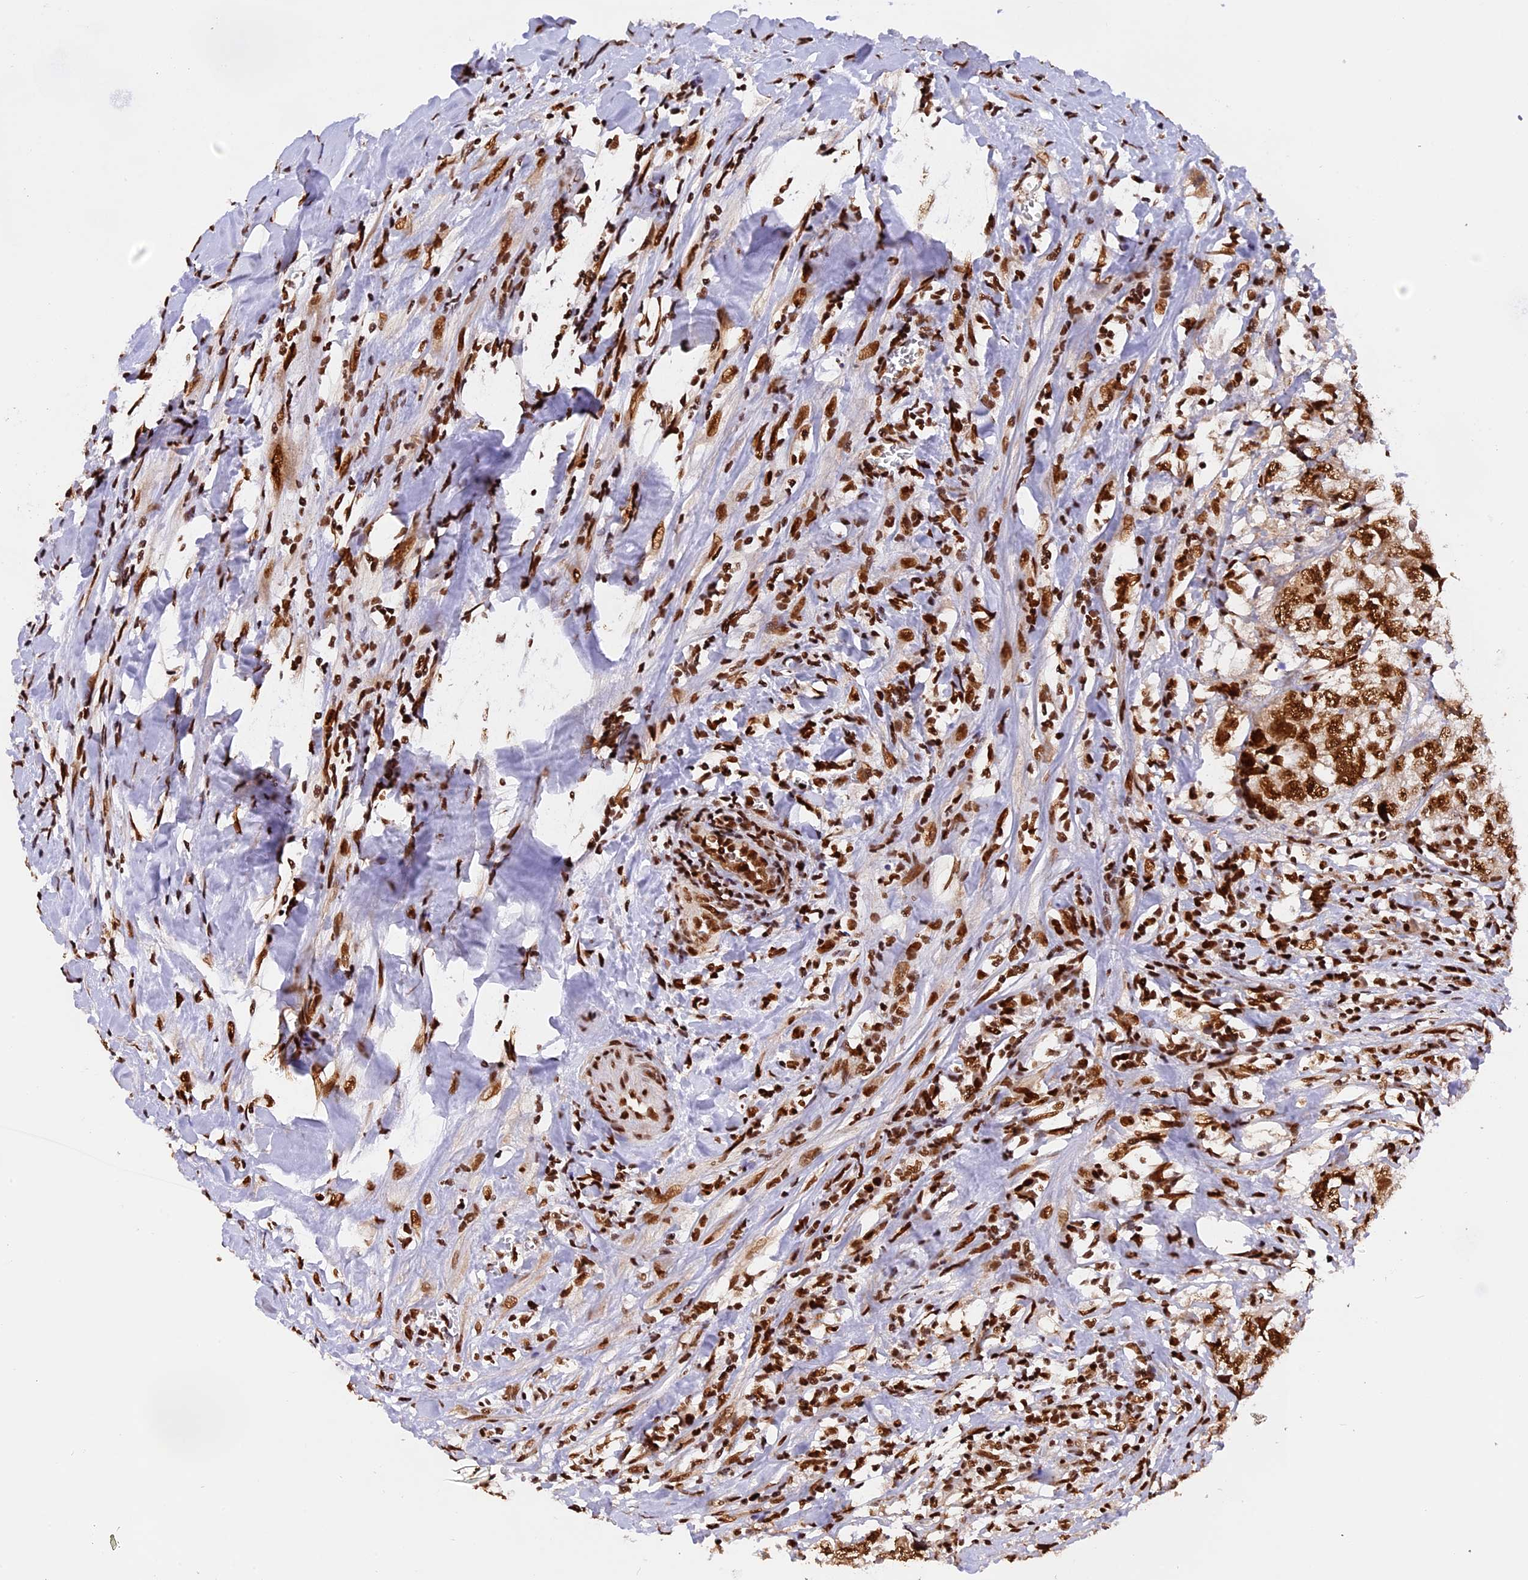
{"staining": {"intensity": "strong", "quantity": ">75%", "location": "nuclear"}, "tissue": "testis cancer", "cell_type": "Tumor cells", "image_type": "cancer", "snomed": [{"axis": "morphology", "description": "Seminoma, NOS"}, {"axis": "morphology", "description": "Carcinoma, Embryonal, NOS"}, {"axis": "topography", "description": "Testis"}], "caption": "Immunohistochemical staining of testis cancer reveals strong nuclear protein staining in about >75% of tumor cells.", "gene": "RAMAC", "patient": {"sex": "male", "age": 29}}